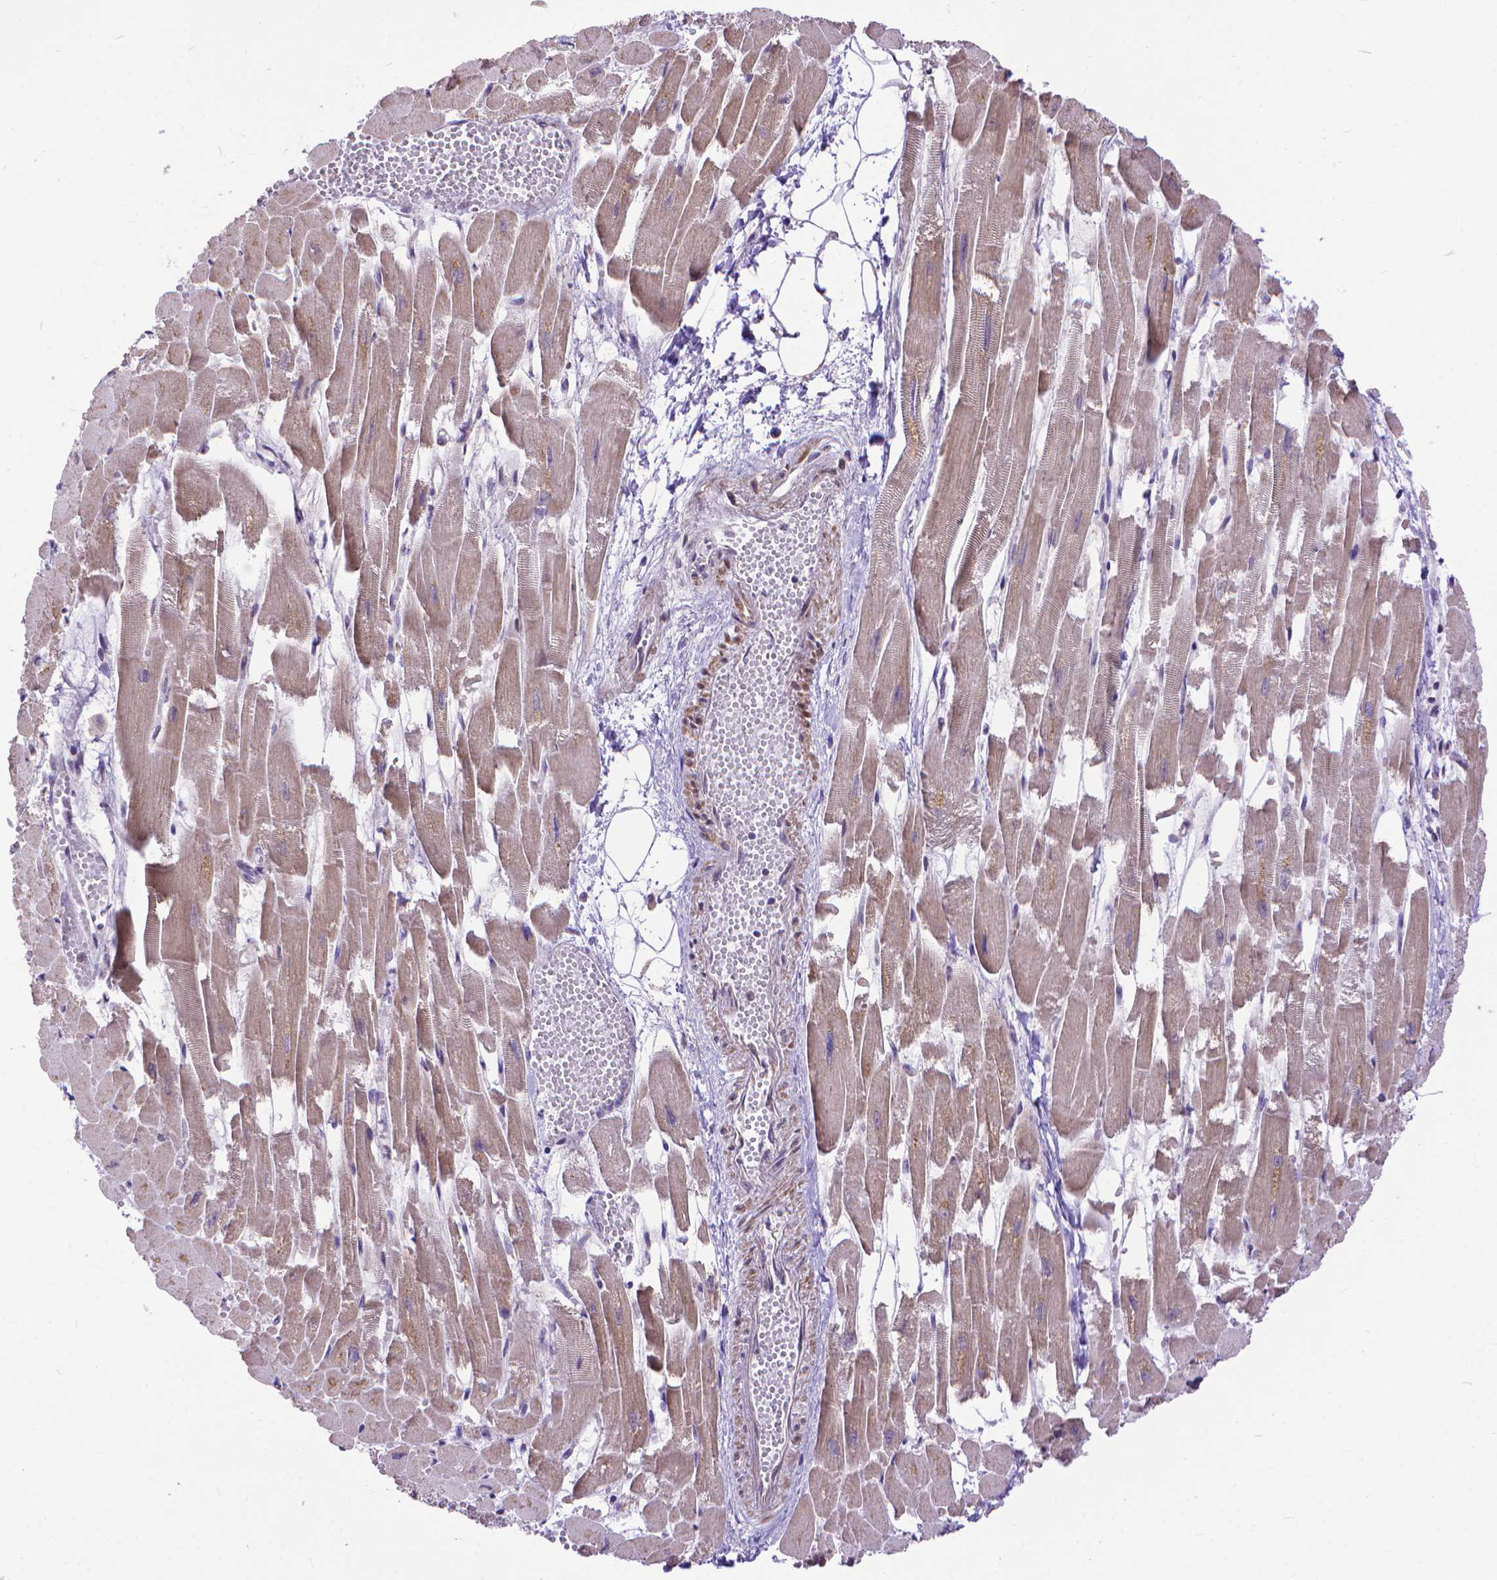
{"staining": {"intensity": "negative", "quantity": "none", "location": "none"}, "tissue": "heart muscle", "cell_type": "Cardiomyocytes", "image_type": "normal", "snomed": [{"axis": "morphology", "description": "Normal tissue, NOS"}, {"axis": "topography", "description": "Heart"}], "caption": "Immunohistochemistry histopathology image of benign heart muscle: human heart muscle stained with DAB shows no significant protein expression in cardiomyocytes.", "gene": "TMEM135", "patient": {"sex": "female", "age": 52}}